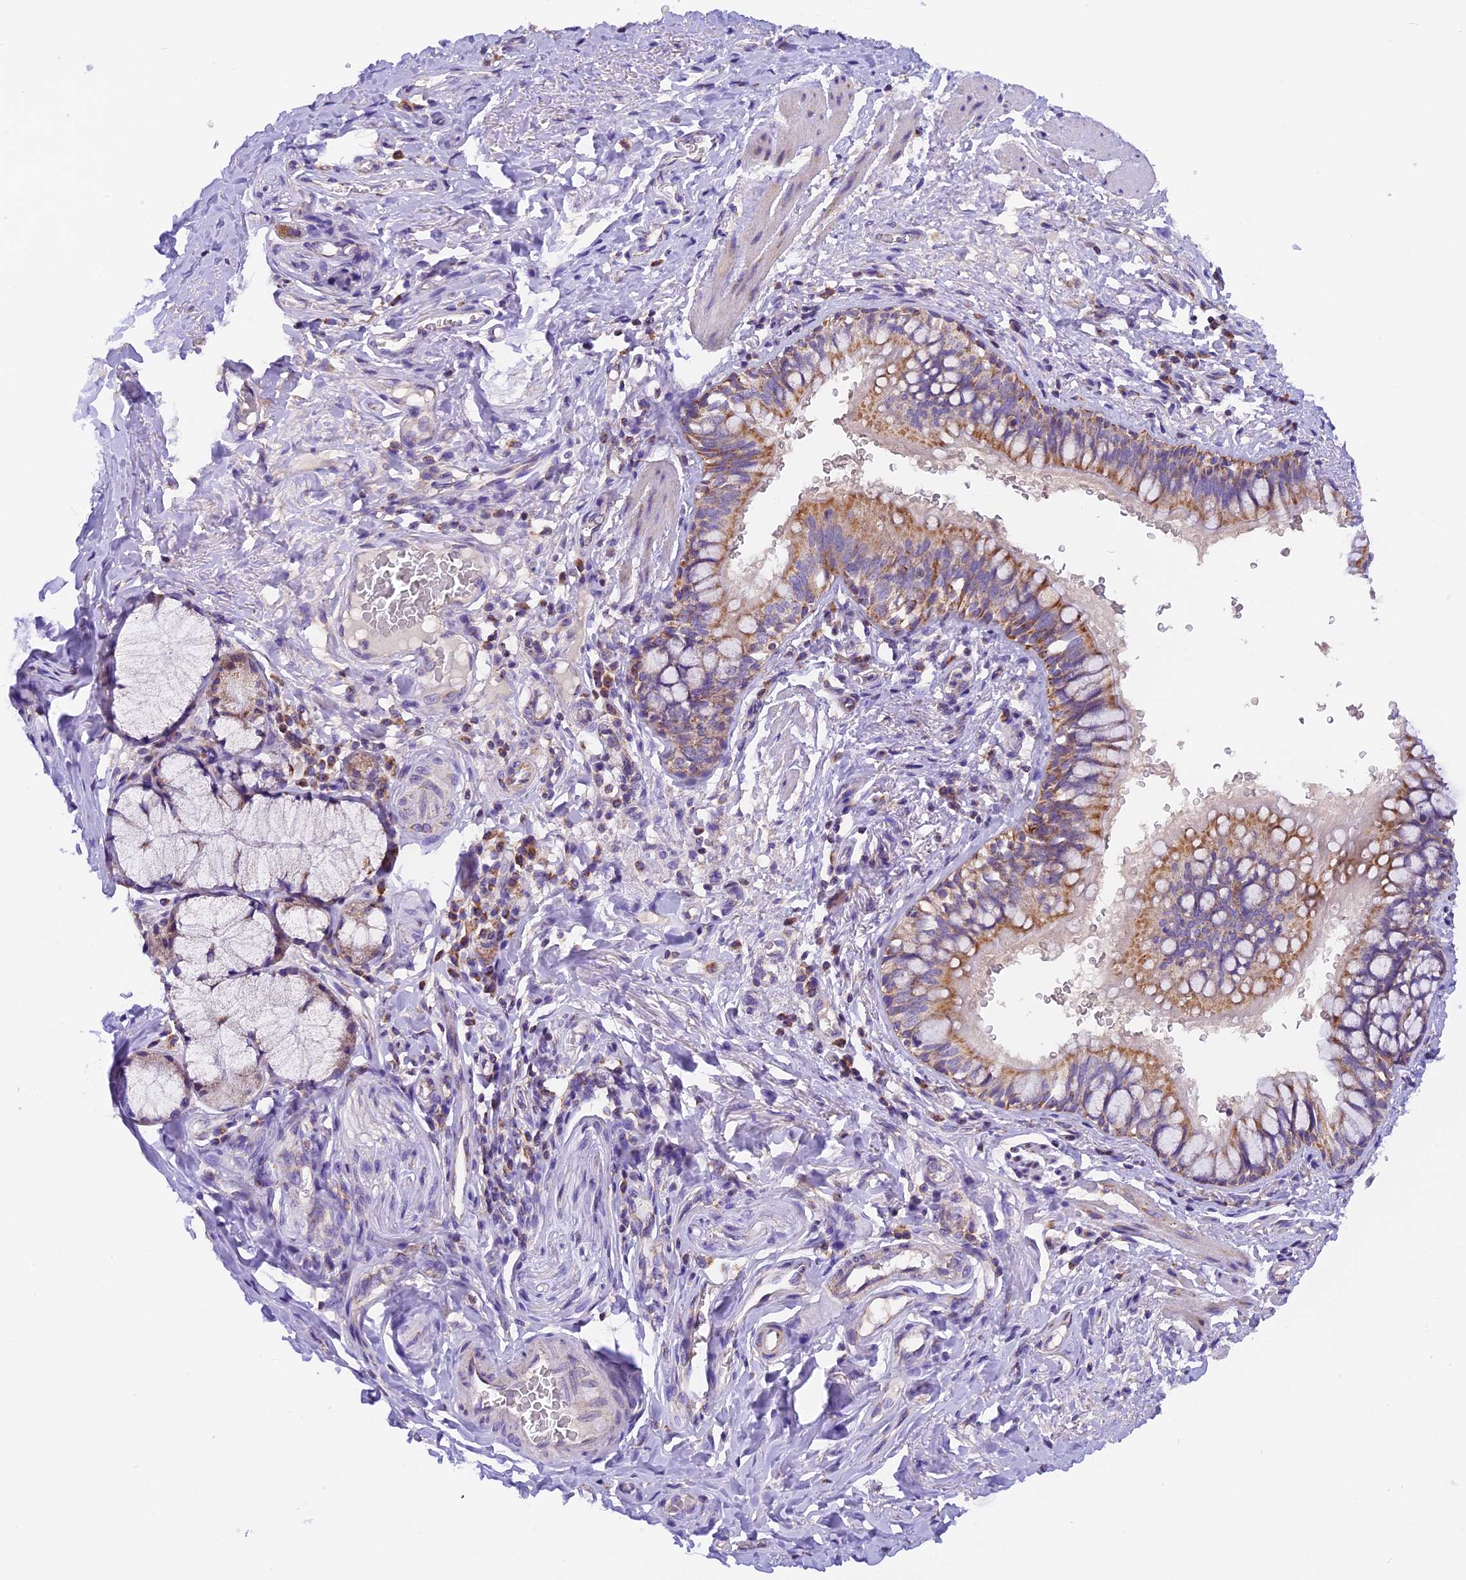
{"staining": {"intensity": "moderate", "quantity": ">75%", "location": "cytoplasmic/membranous"}, "tissue": "bronchus", "cell_type": "Respiratory epithelial cells", "image_type": "normal", "snomed": [{"axis": "morphology", "description": "Normal tissue, NOS"}, {"axis": "topography", "description": "Cartilage tissue"}, {"axis": "topography", "description": "Bronchus"}], "caption": "DAB immunohistochemical staining of unremarkable human bronchus demonstrates moderate cytoplasmic/membranous protein positivity in approximately >75% of respiratory epithelial cells. Using DAB (3,3'-diaminobenzidine) (brown) and hematoxylin (blue) stains, captured at high magnification using brightfield microscopy.", "gene": "MGME1", "patient": {"sex": "female", "age": 36}}